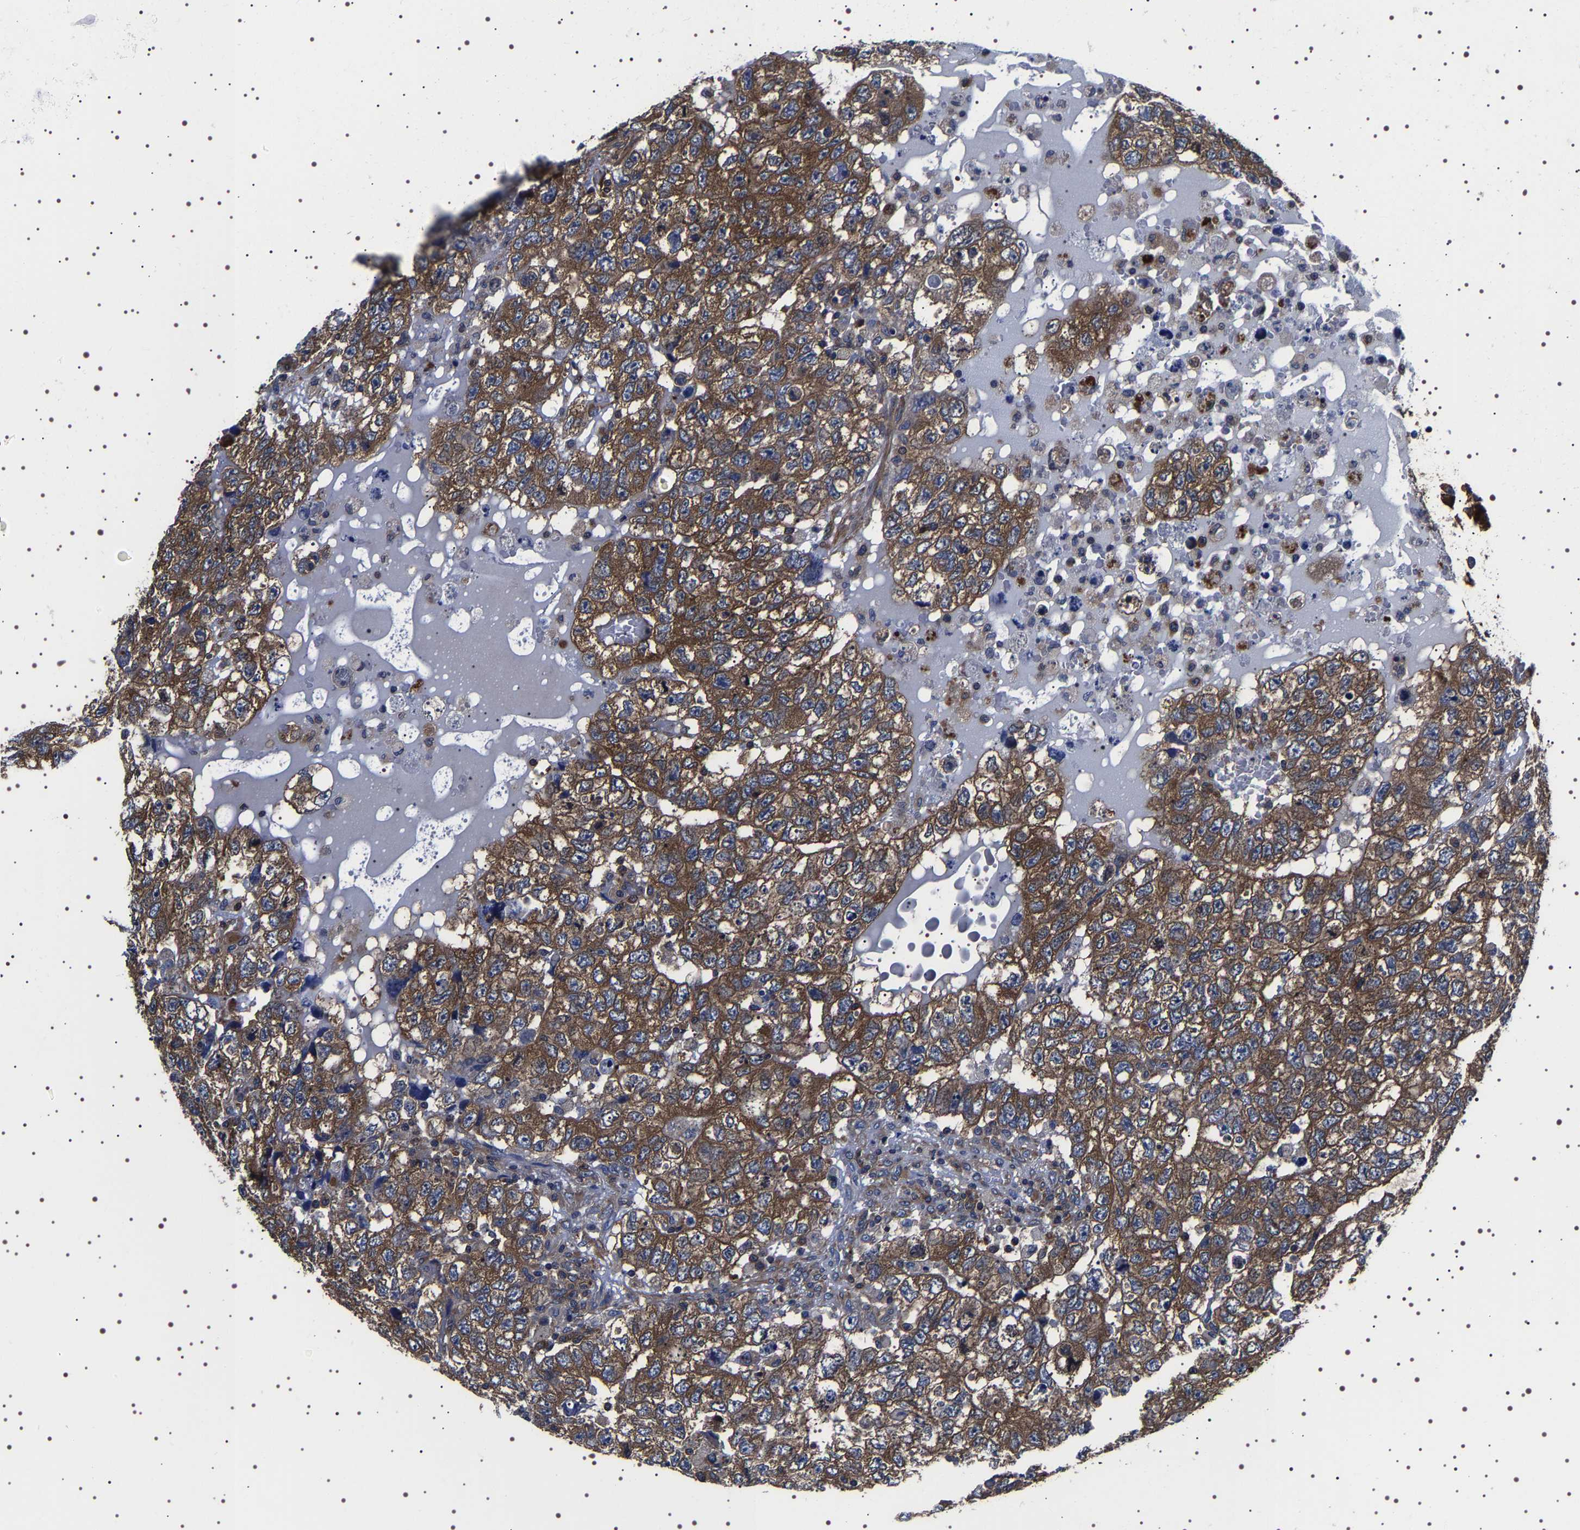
{"staining": {"intensity": "moderate", "quantity": ">75%", "location": "cytoplasmic/membranous"}, "tissue": "testis cancer", "cell_type": "Tumor cells", "image_type": "cancer", "snomed": [{"axis": "morphology", "description": "Carcinoma, Embryonal, NOS"}, {"axis": "topography", "description": "Testis"}], "caption": "Protein analysis of testis embryonal carcinoma tissue exhibits moderate cytoplasmic/membranous positivity in about >75% of tumor cells.", "gene": "DARS1", "patient": {"sex": "male", "age": 36}}